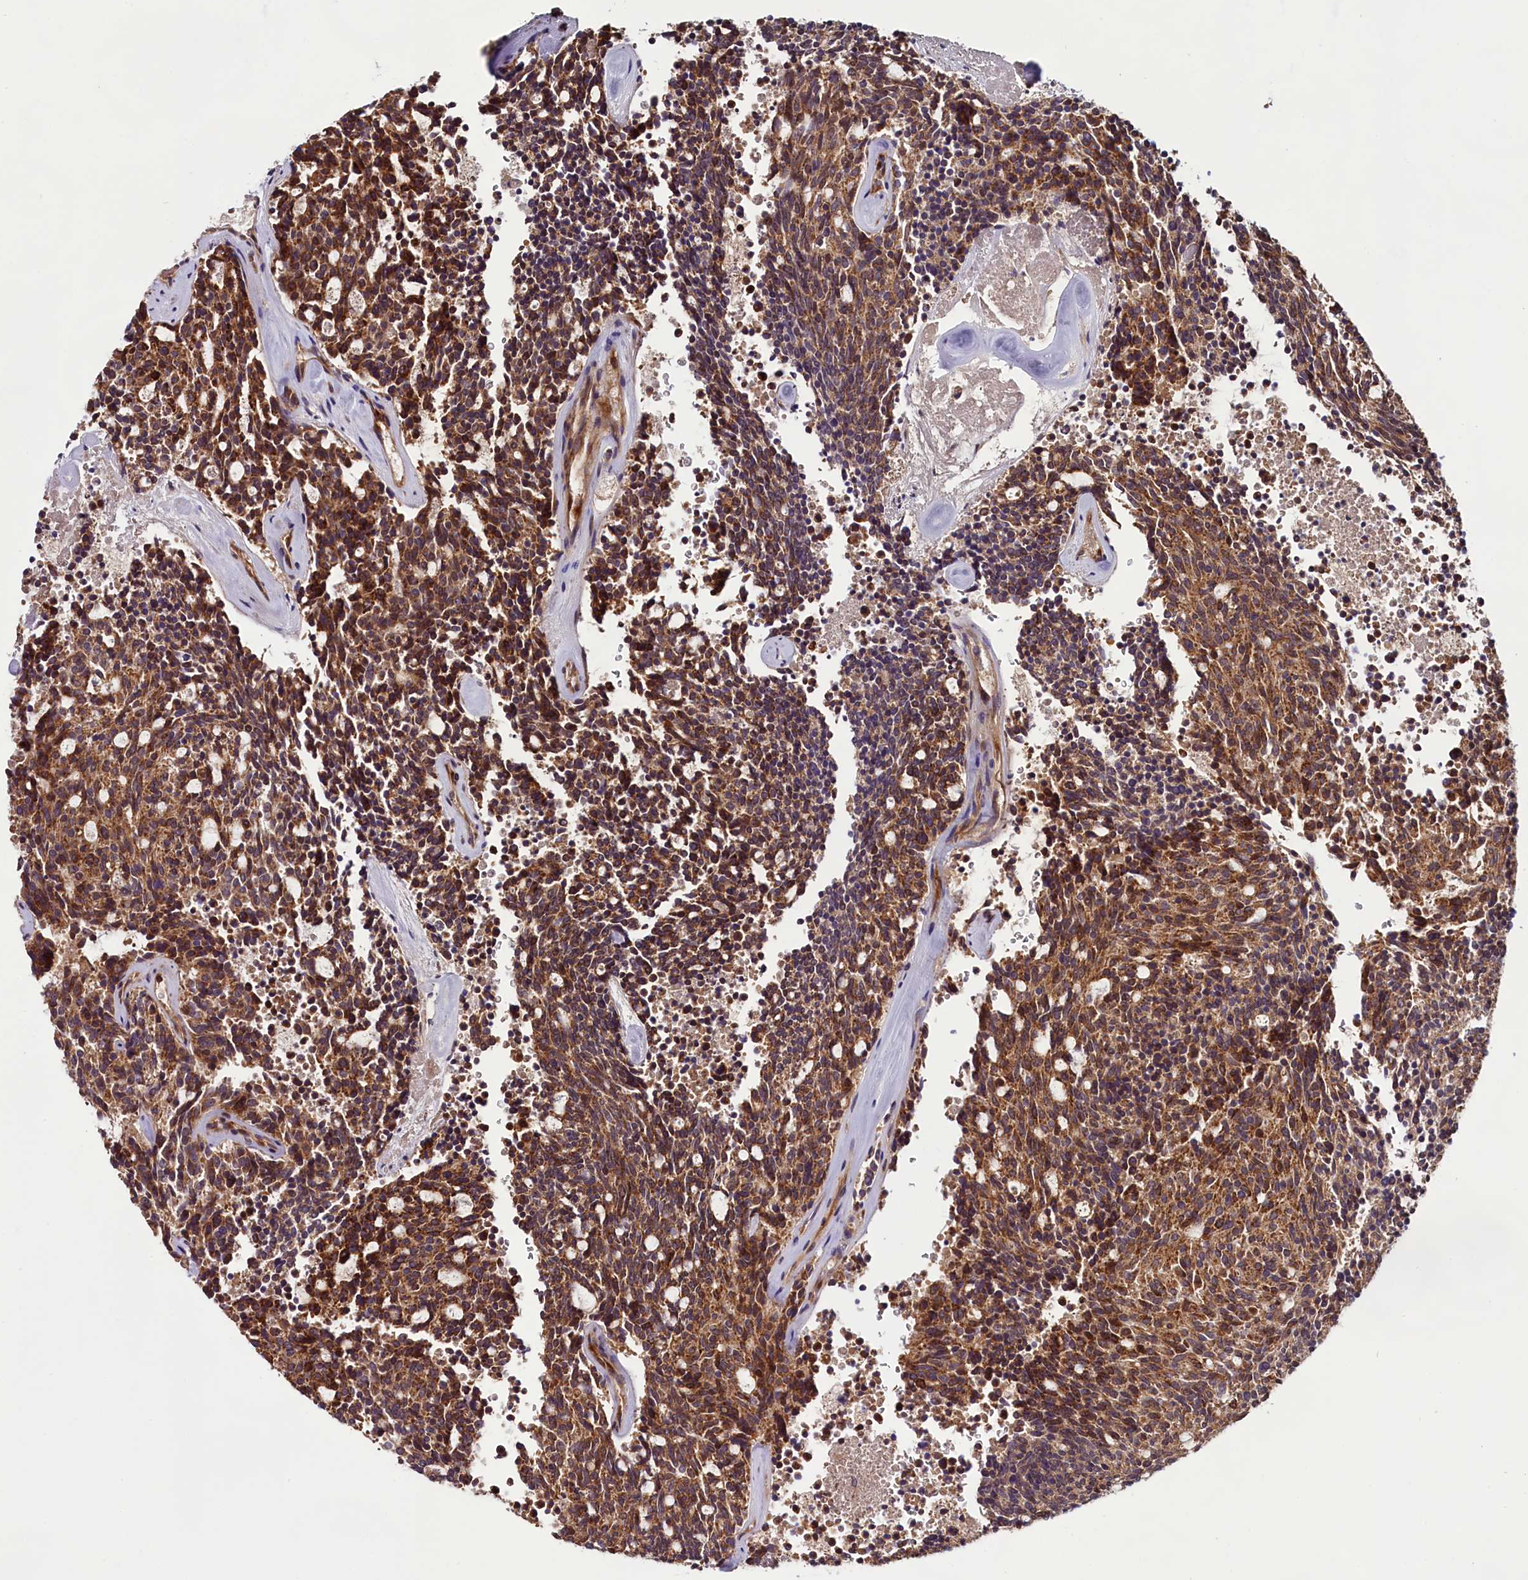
{"staining": {"intensity": "moderate", "quantity": ">75%", "location": "cytoplasmic/membranous"}, "tissue": "carcinoid", "cell_type": "Tumor cells", "image_type": "cancer", "snomed": [{"axis": "morphology", "description": "Carcinoid, malignant, NOS"}, {"axis": "topography", "description": "Pancreas"}], "caption": "This photomicrograph displays immunohistochemistry staining of malignant carcinoid, with medium moderate cytoplasmic/membranous expression in about >75% of tumor cells.", "gene": "RPUSD2", "patient": {"sex": "female", "age": 54}}